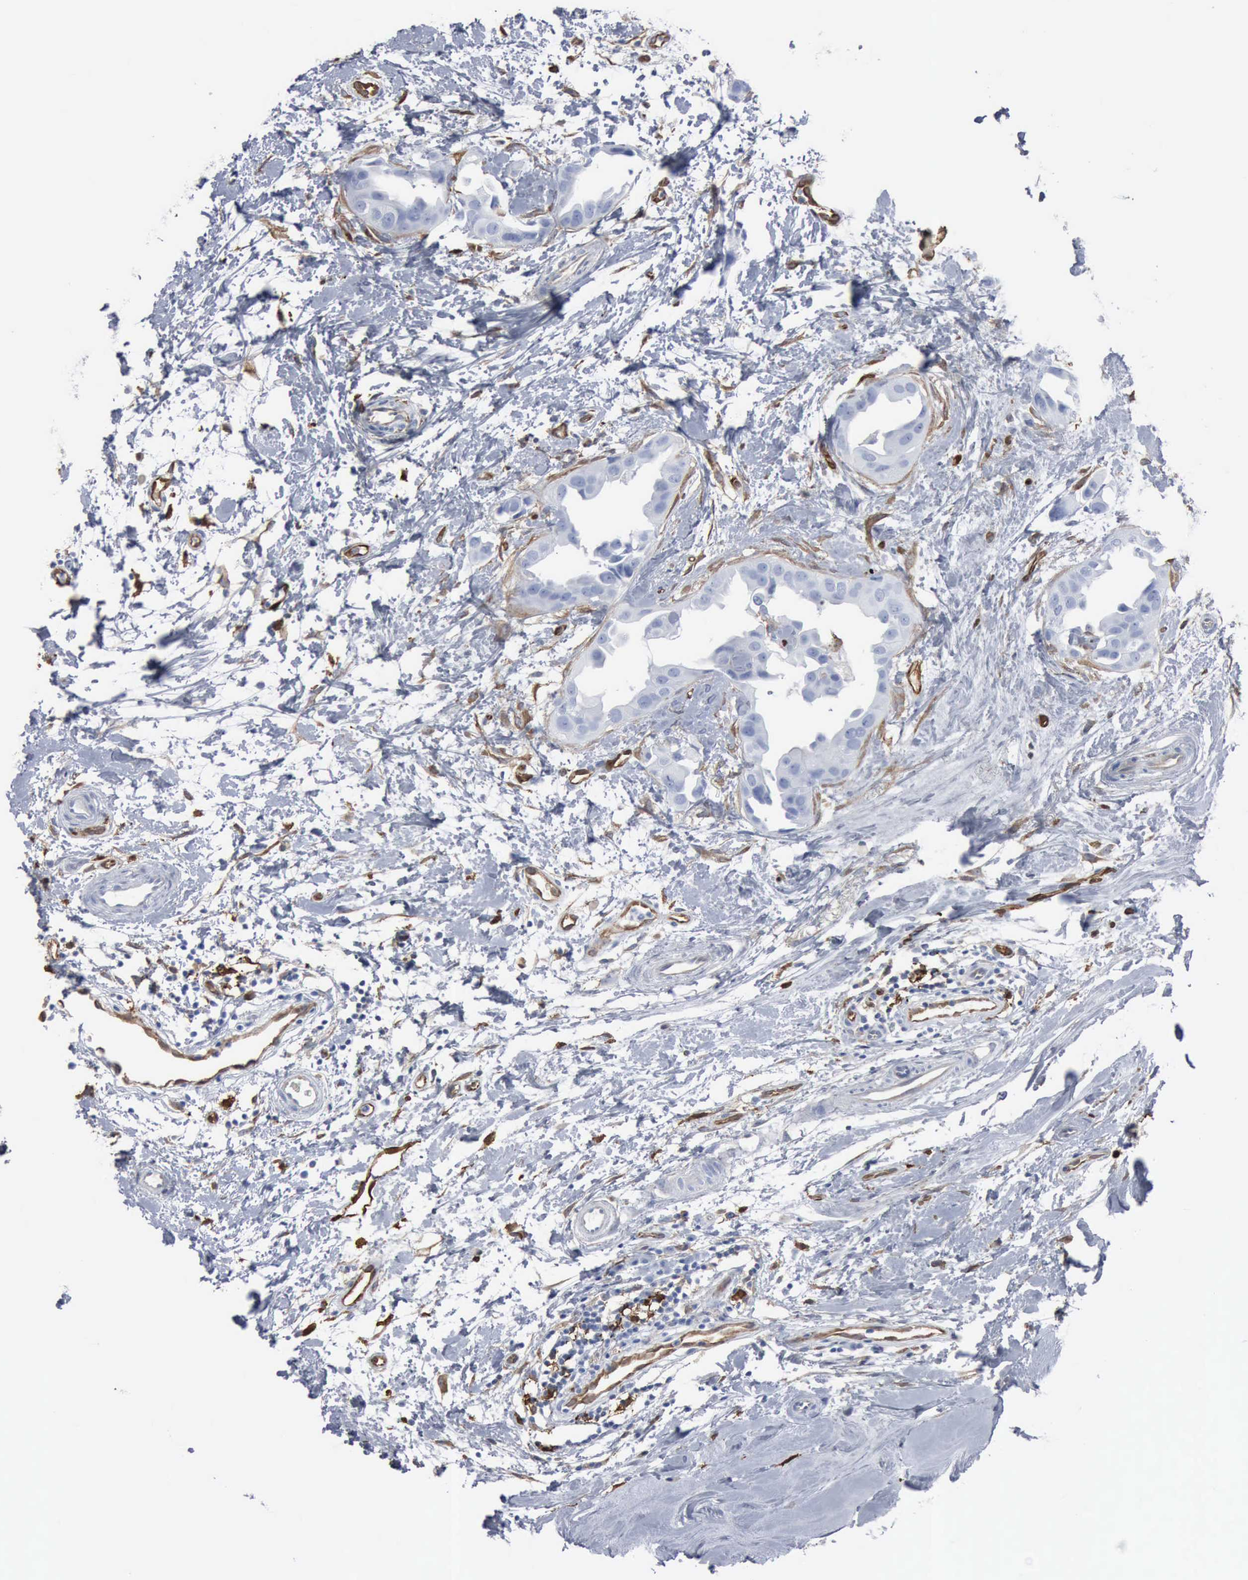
{"staining": {"intensity": "negative", "quantity": "none", "location": "none"}, "tissue": "breast cancer", "cell_type": "Tumor cells", "image_type": "cancer", "snomed": [{"axis": "morphology", "description": "Duct carcinoma"}, {"axis": "topography", "description": "Breast"}], "caption": "The micrograph reveals no staining of tumor cells in invasive ductal carcinoma (breast).", "gene": "FSCN1", "patient": {"sex": "female", "age": 40}}